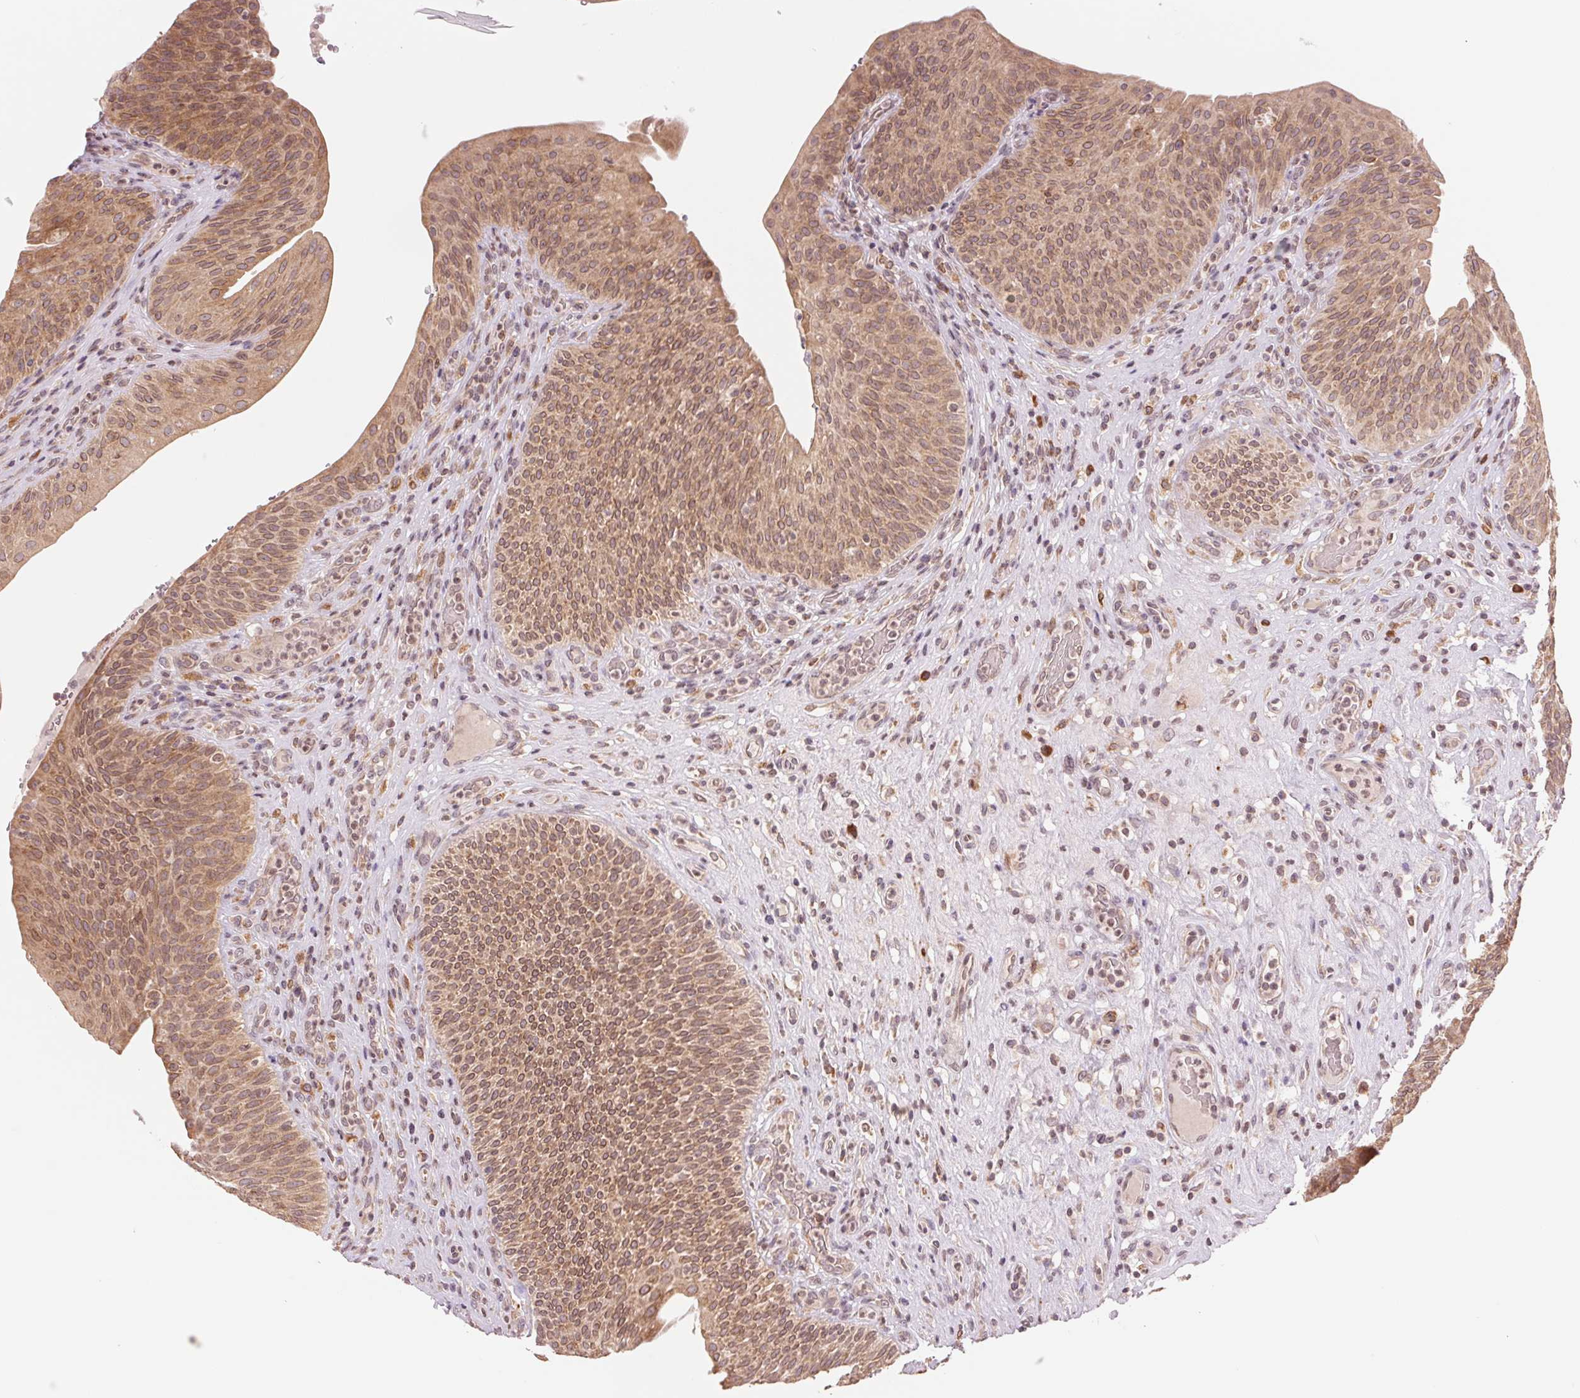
{"staining": {"intensity": "moderate", "quantity": ">75%", "location": "cytoplasmic/membranous"}, "tissue": "urinary bladder", "cell_type": "Urothelial cells", "image_type": "normal", "snomed": [{"axis": "morphology", "description": "Normal tissue, NOS"}, {"axis": "topography", "description": "Urinary bladder"}, {"axis": "topography", "description": "Peripheral nerve tissue"}], "caption": "Urinary bladder stained for a protein (brown) displays moderate cytoplasmic/membranous positive staining in about >75% of urothelial cells.", "gene": "TECR", "patient": {"sex": "male", "age": 66}}